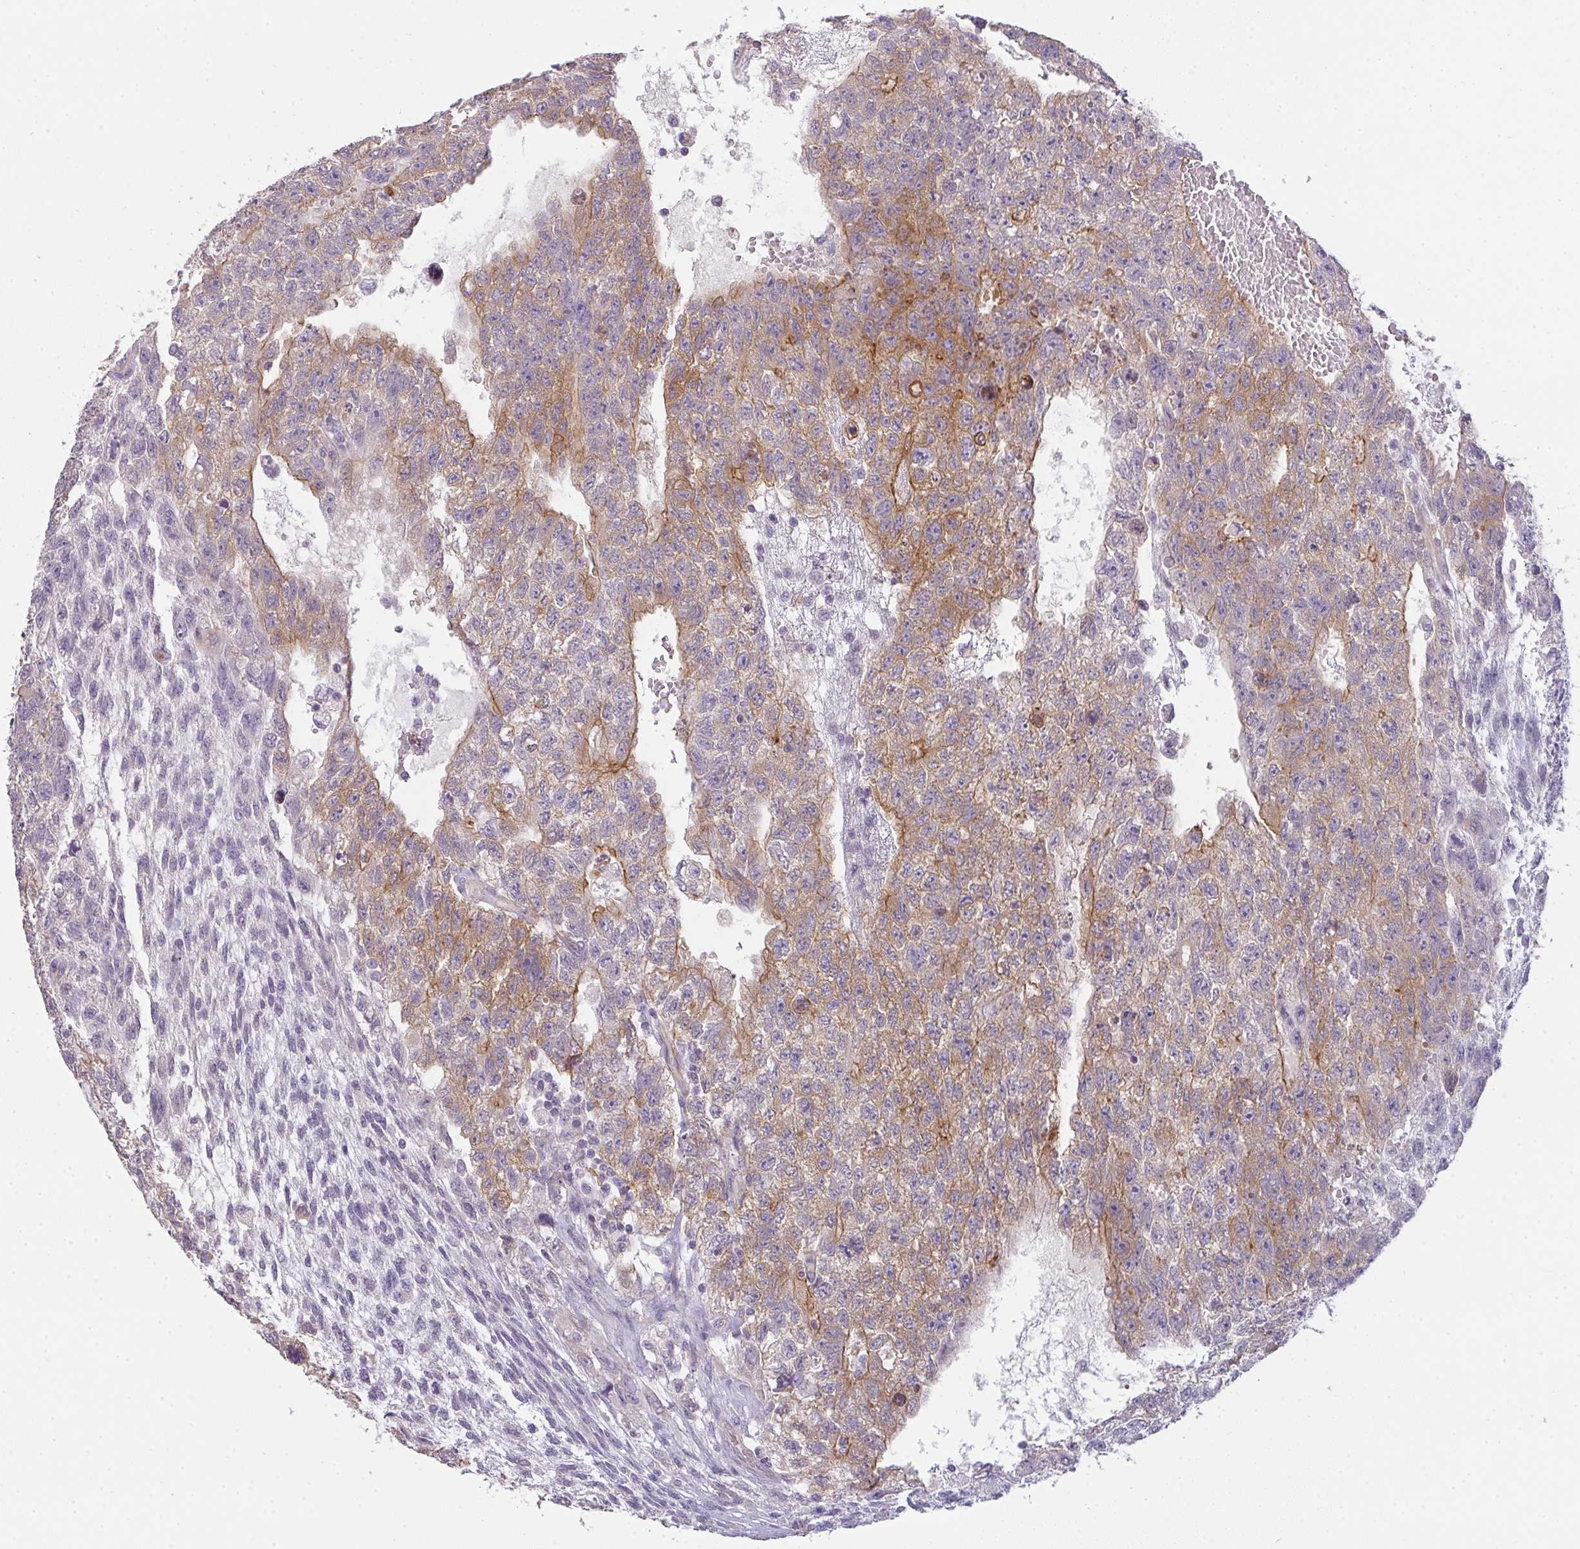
{"staining": {"intensity": "moderate", "quantity": "<25%", "location": "cytoplasmic/membranous"}, "tissue": "testis cancer", "cell_type": "Tumor cells", "image_type": "cancer", "snomed": [{"axis": "morphology", "description": "Carcinoma, Embryonal, NOS"}, {"axis": "topography", "description": "Testis"}], "caption": "Human testis cancer stained with a protein marker demonstrates moderate staining in tumor cells.", "gene": "FILIP1", "patient": {"sex": "male", "age": 26}}